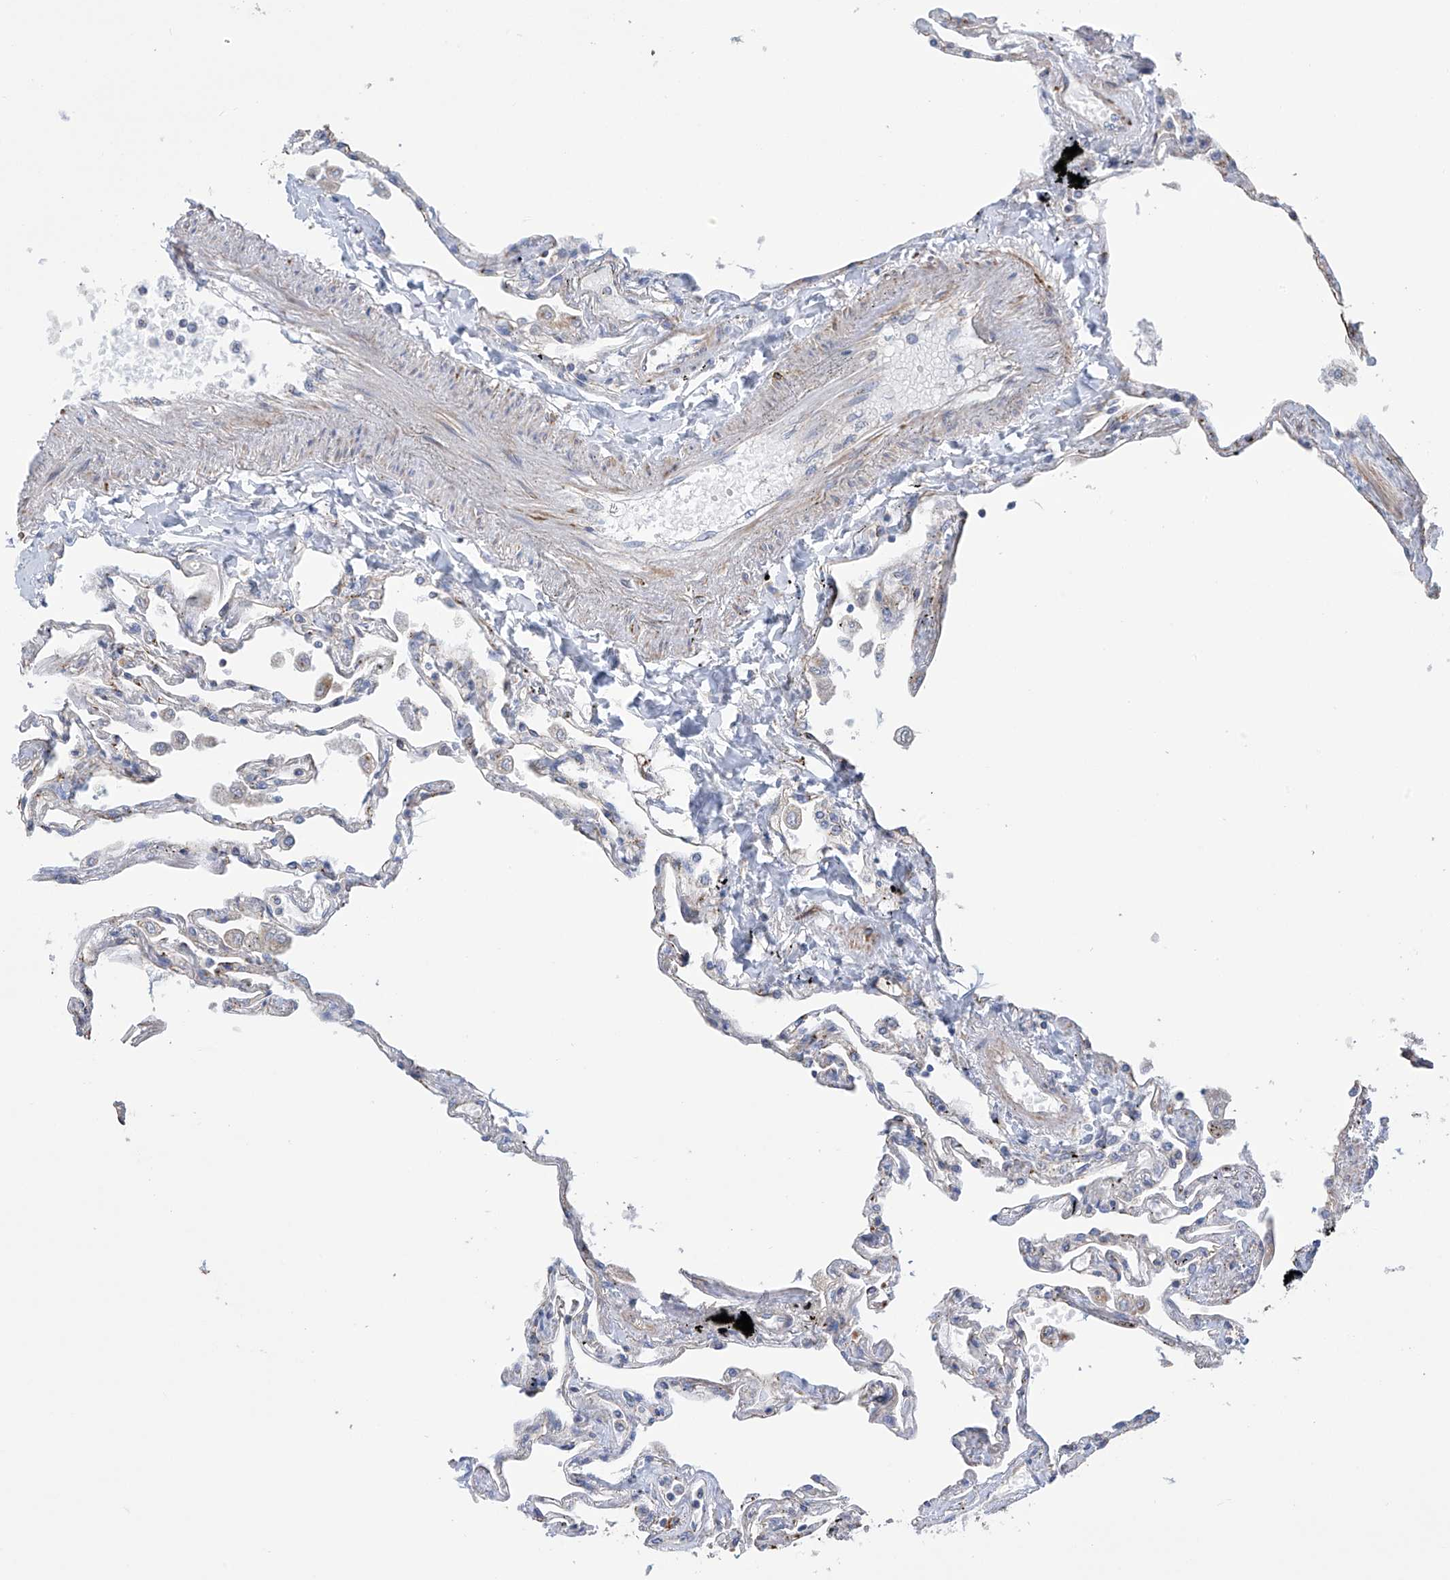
{"staining": {"intensity": "negative", "quantity": "none", "location": "none"}, "tissue": "lung", "cell_type": "Alveolar cells", "image_type": "normal", "snomed": [{"axis": "morphology", "description": "Normal tissue, NOS"}, {"axis": "topography", "description": "Lung"}], "caption": "The micrograph shows no staining of alveolar cells in normal lung.", "gene": "ITM2B", "patient": {"sex": "female", "age": 67}}